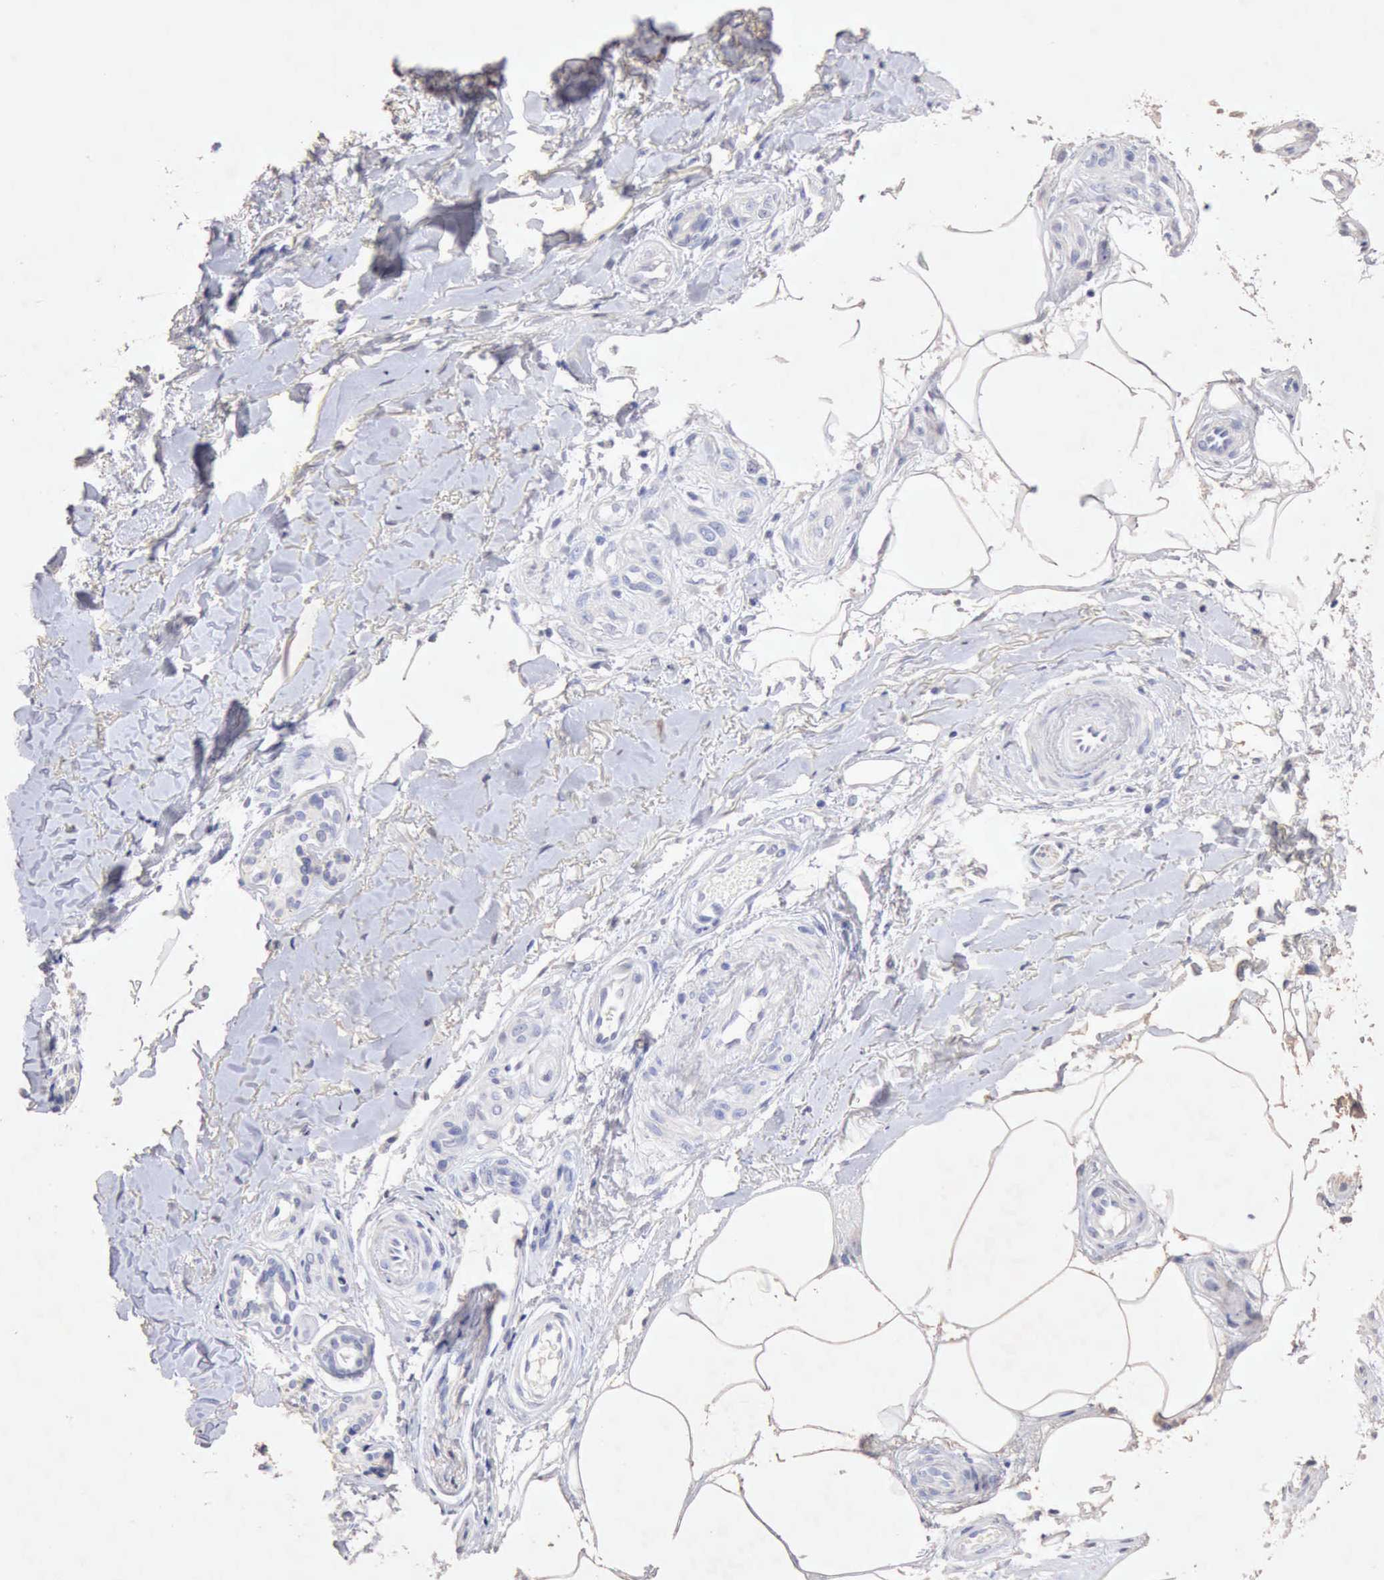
{"staining": {"intensity": "negative", "quantity": "none", "location": "none"}, "tissue": "melanoma", "cell_type": "Tumor cells", "image_type": "cancer", "snomed": [{"axis": "morphology", "description": "Malignant melanoma, NOS"}, {"axis": "topography", "description": "Skin"}], "caption": "Tumor cells are negative for brown protein staining in malignant melanoma.", "gene": "KRT6B", "patient": {"sex": "female", "age": 85}}